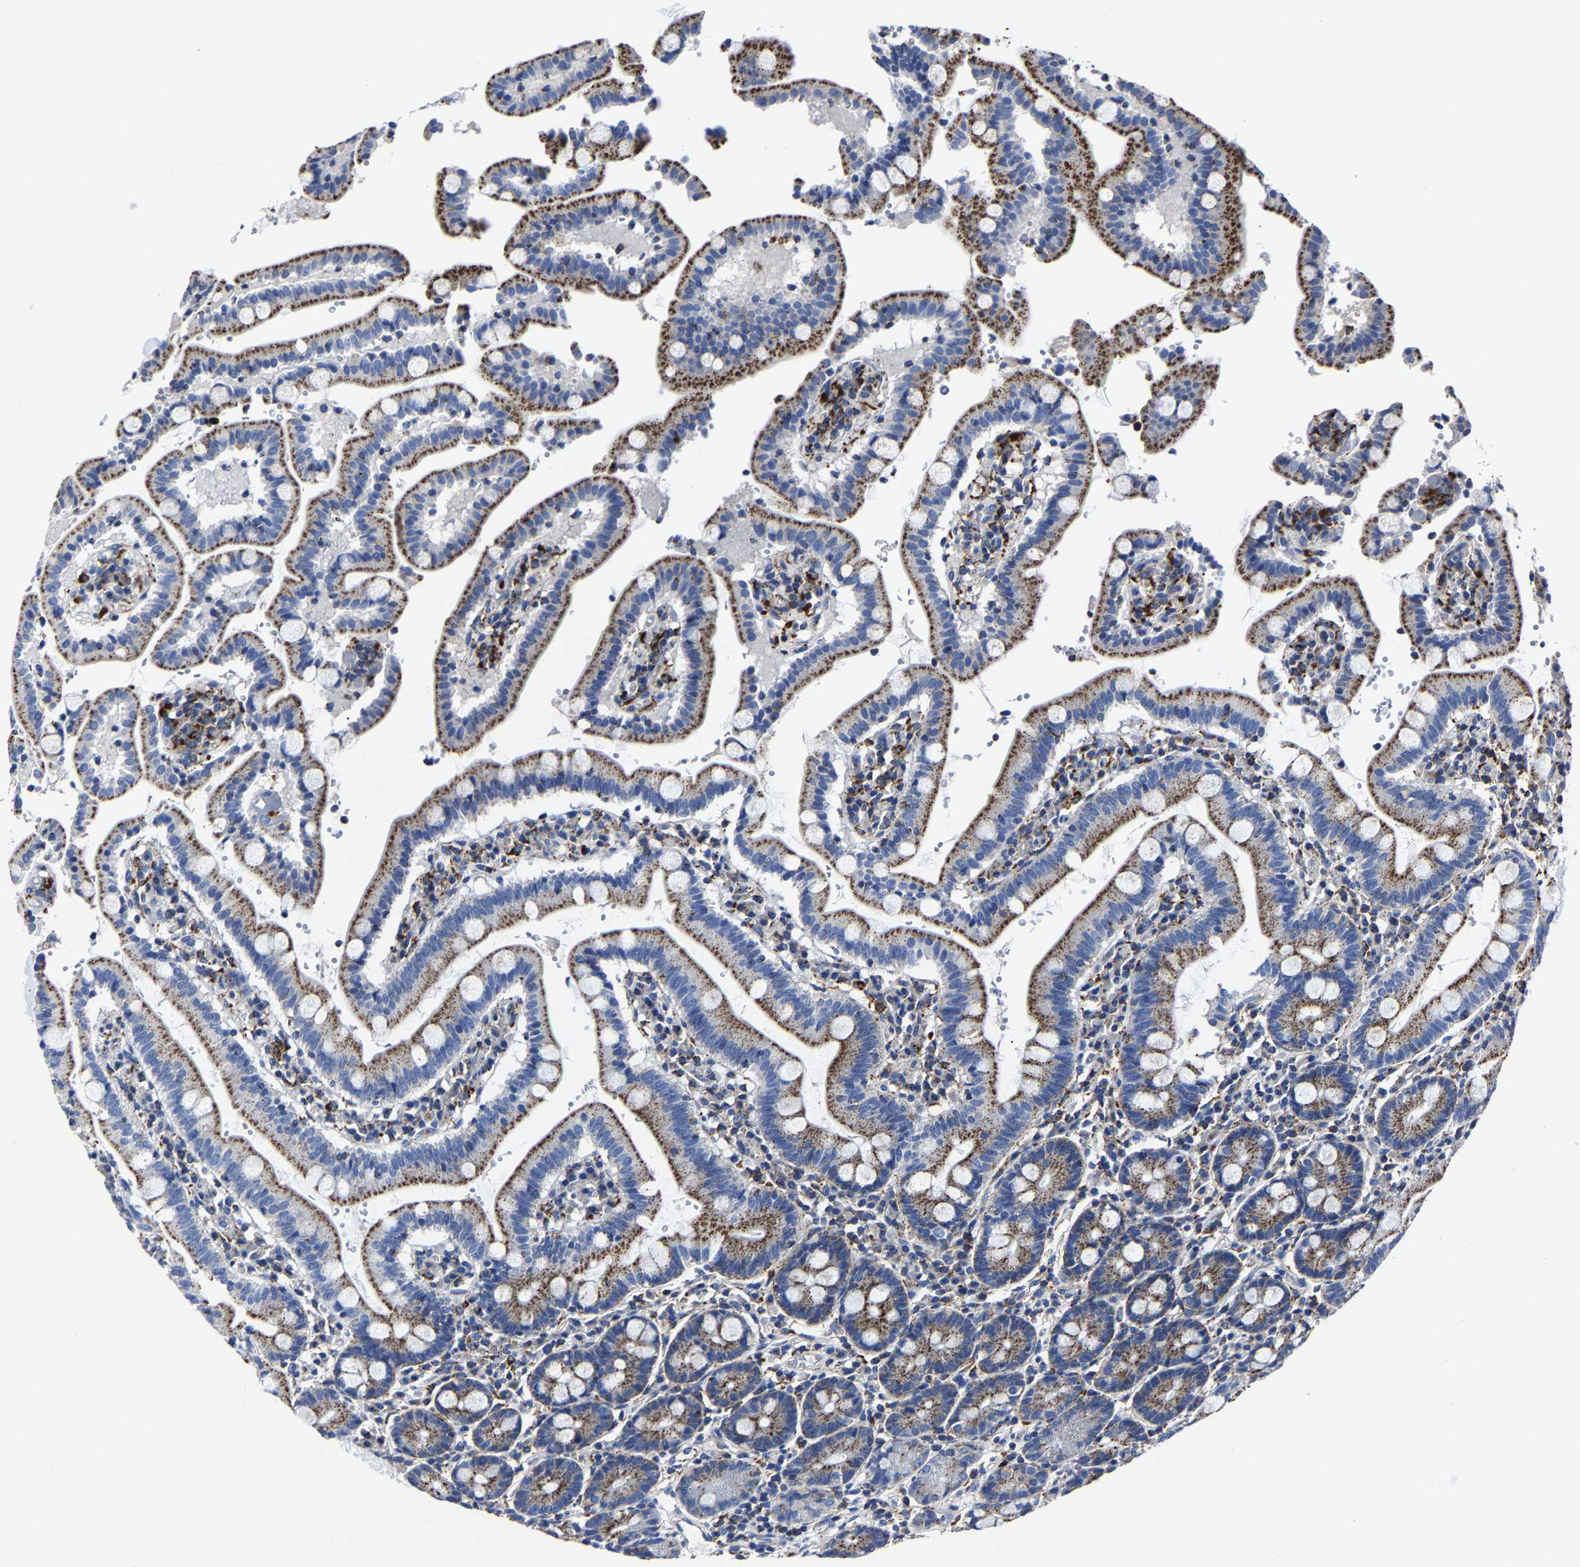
{"staining": {"intensity": "strong", "quantity": ">75%", "location": "cytoplasmic/membranous"}, "tissue": "duodenum", "cell_type": "Glandular cells", "image_type": "normal", "snomed": [{"axis": "morphology", "description": "Normal tissue, NOS"}, {"axis": "topography", "description": "Small intestine, NOS"}], "caption": "Human duodenum stained for a protein (brown) exhibits strong cytoplasmic/membranous positive expression in about >75% of glandular cells.", "gene": "LAMTOR4", "patient": {"sex": "female", "age": 71}}